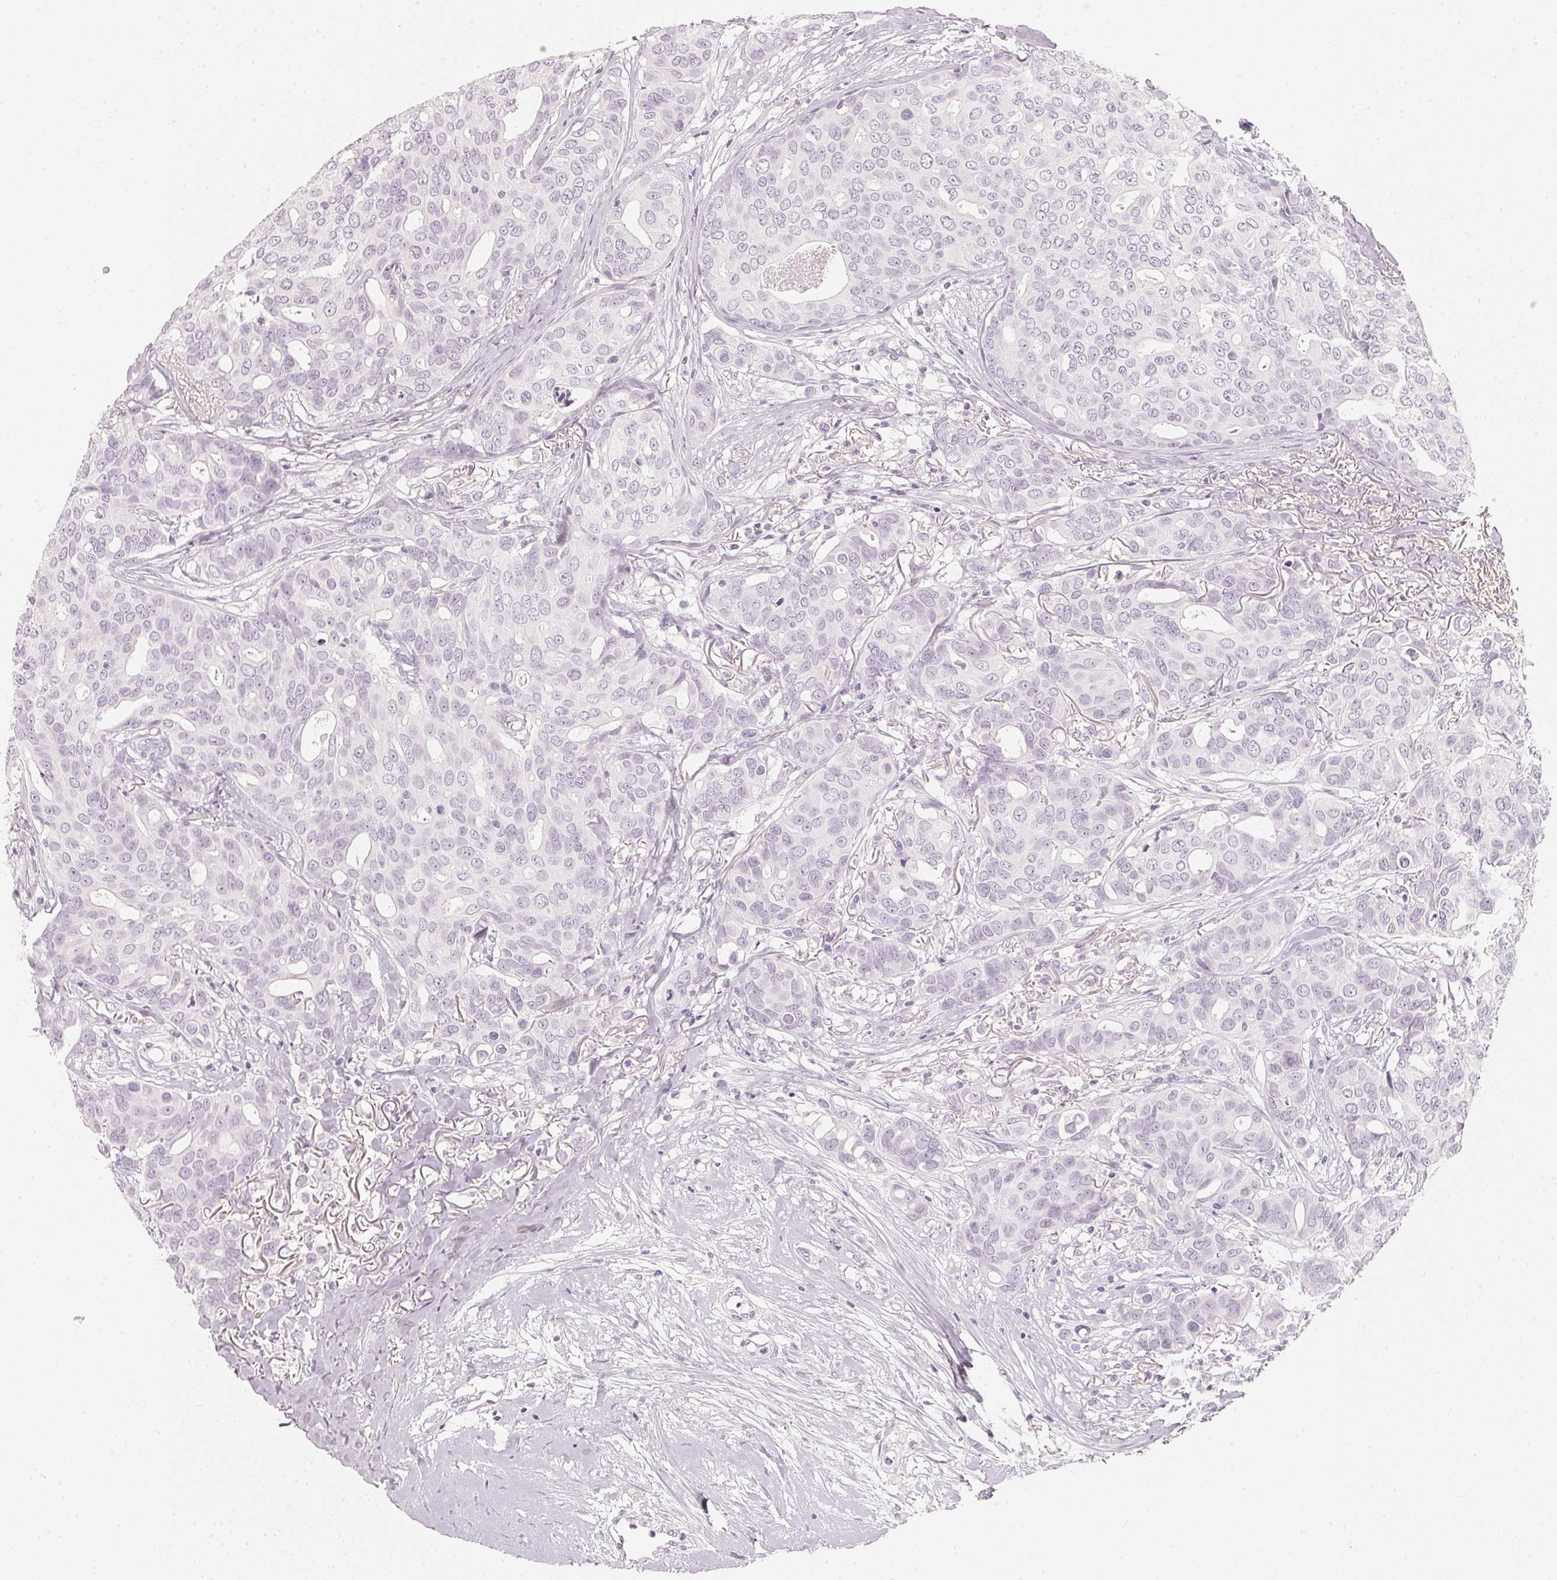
{"staining": {"intensity": "negative", "quantity": "none", "location": "none"}, "tissue": "breast cancer", "cell_type": "Tumor cells", "image_type": "cancer", "snomed": [{"axis": "morphology", "description": "Duct carcinoma"}, {"axis": "topography", "description": "Breast"}], "caption": "There is no significant positivity in tumor cells of breast cancer.", "gene": "SLC22A8", "patient": {"sex": "female", "age": 54}}